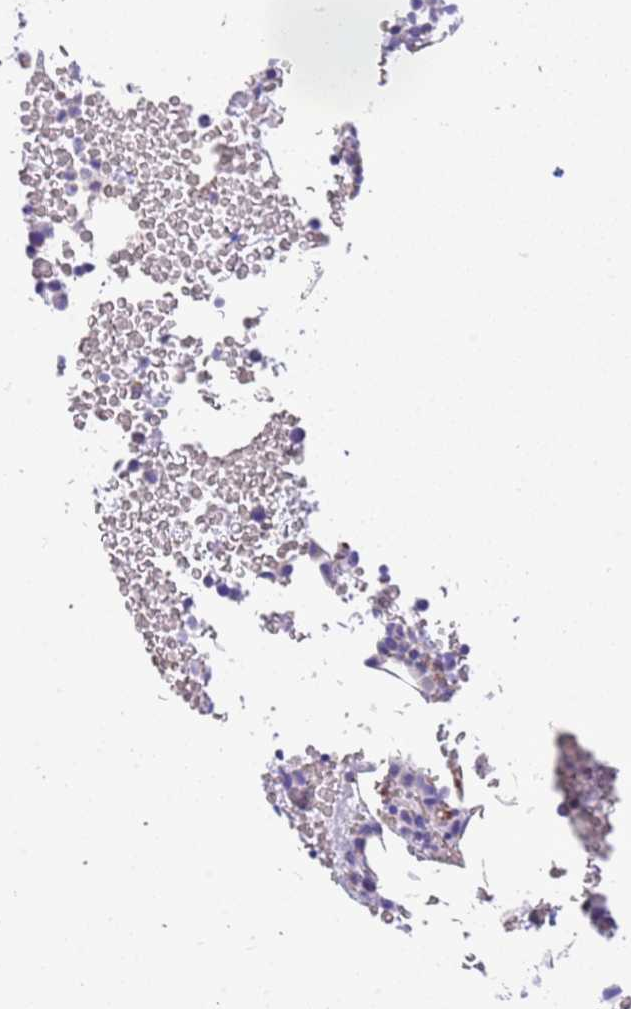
{"staining": {"intensity": "moderate", "quantity": "25%-75%", "location": "none"}, "tissue": "bone marrow", "cell_type": "Hematopoietic cells", "image_type": "normal", "snomed": [{"axis": "morphology", "description": "Normal tissue, NOS"}, {"axis": "morphology", "description": "Inflammation, NOS"}, {"axis": "topography", "description": "Bone marrow"}], "caption": "Moderate None positivity is seen in approximately 25%-75% of hematopoietic cells in normal bone marrow. Using DAB (3,3'-diaminobenzidine) (brown) and hematoxylin (blue) stains, captured at high magnification using brightfield microscopy.", "gene": "SUCLG2", "patient": {"sex": "female", "age": 78}}